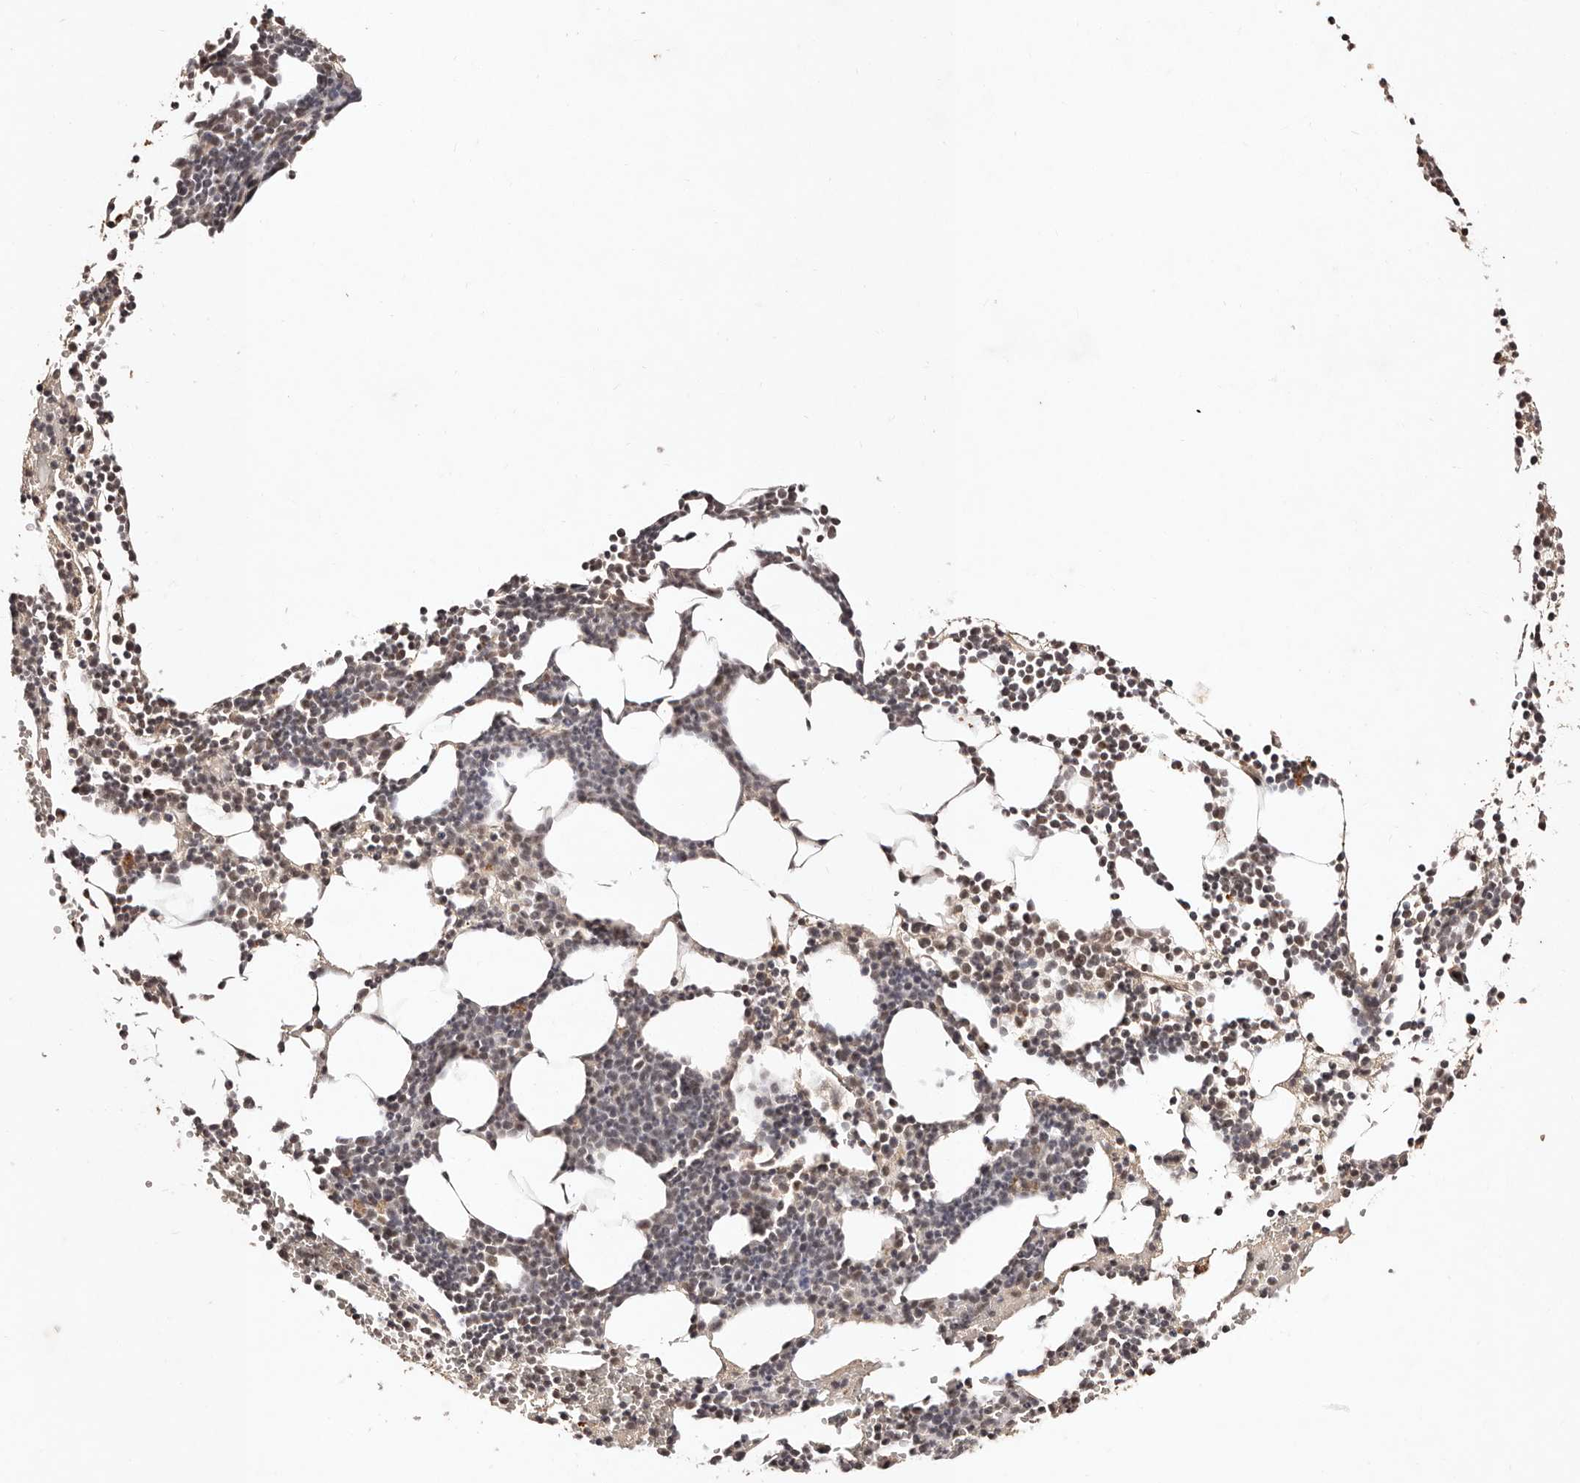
{"staining": {"intensity": "moderate", "quantity": "25%-75%", "location": "cytoplasmic/membranous,nuclear"}, "tissue": "bone marrow", "cell_type": "Hematopoietic cells", "image_type": "normal", "snomed": [{"axis": "morphology", "description": "Normal tissue, NOS"}, {"axis": "topography", "description": "Bone marrow"}], "caption": "Moderate cytoplasmic/membranous,nuclear positivity is present in about 25%-75% of hematopoietic cells in benign bone marrow. The staining was performed using DAB (3,3'-diaminobenzidine) to visualize the protein expression in brown, while the nuclei were stained in blue with hematoxylin (Magnification: 20x).", "gene": "BICRAL", "patient": {"sex": "female", "age": 67}}